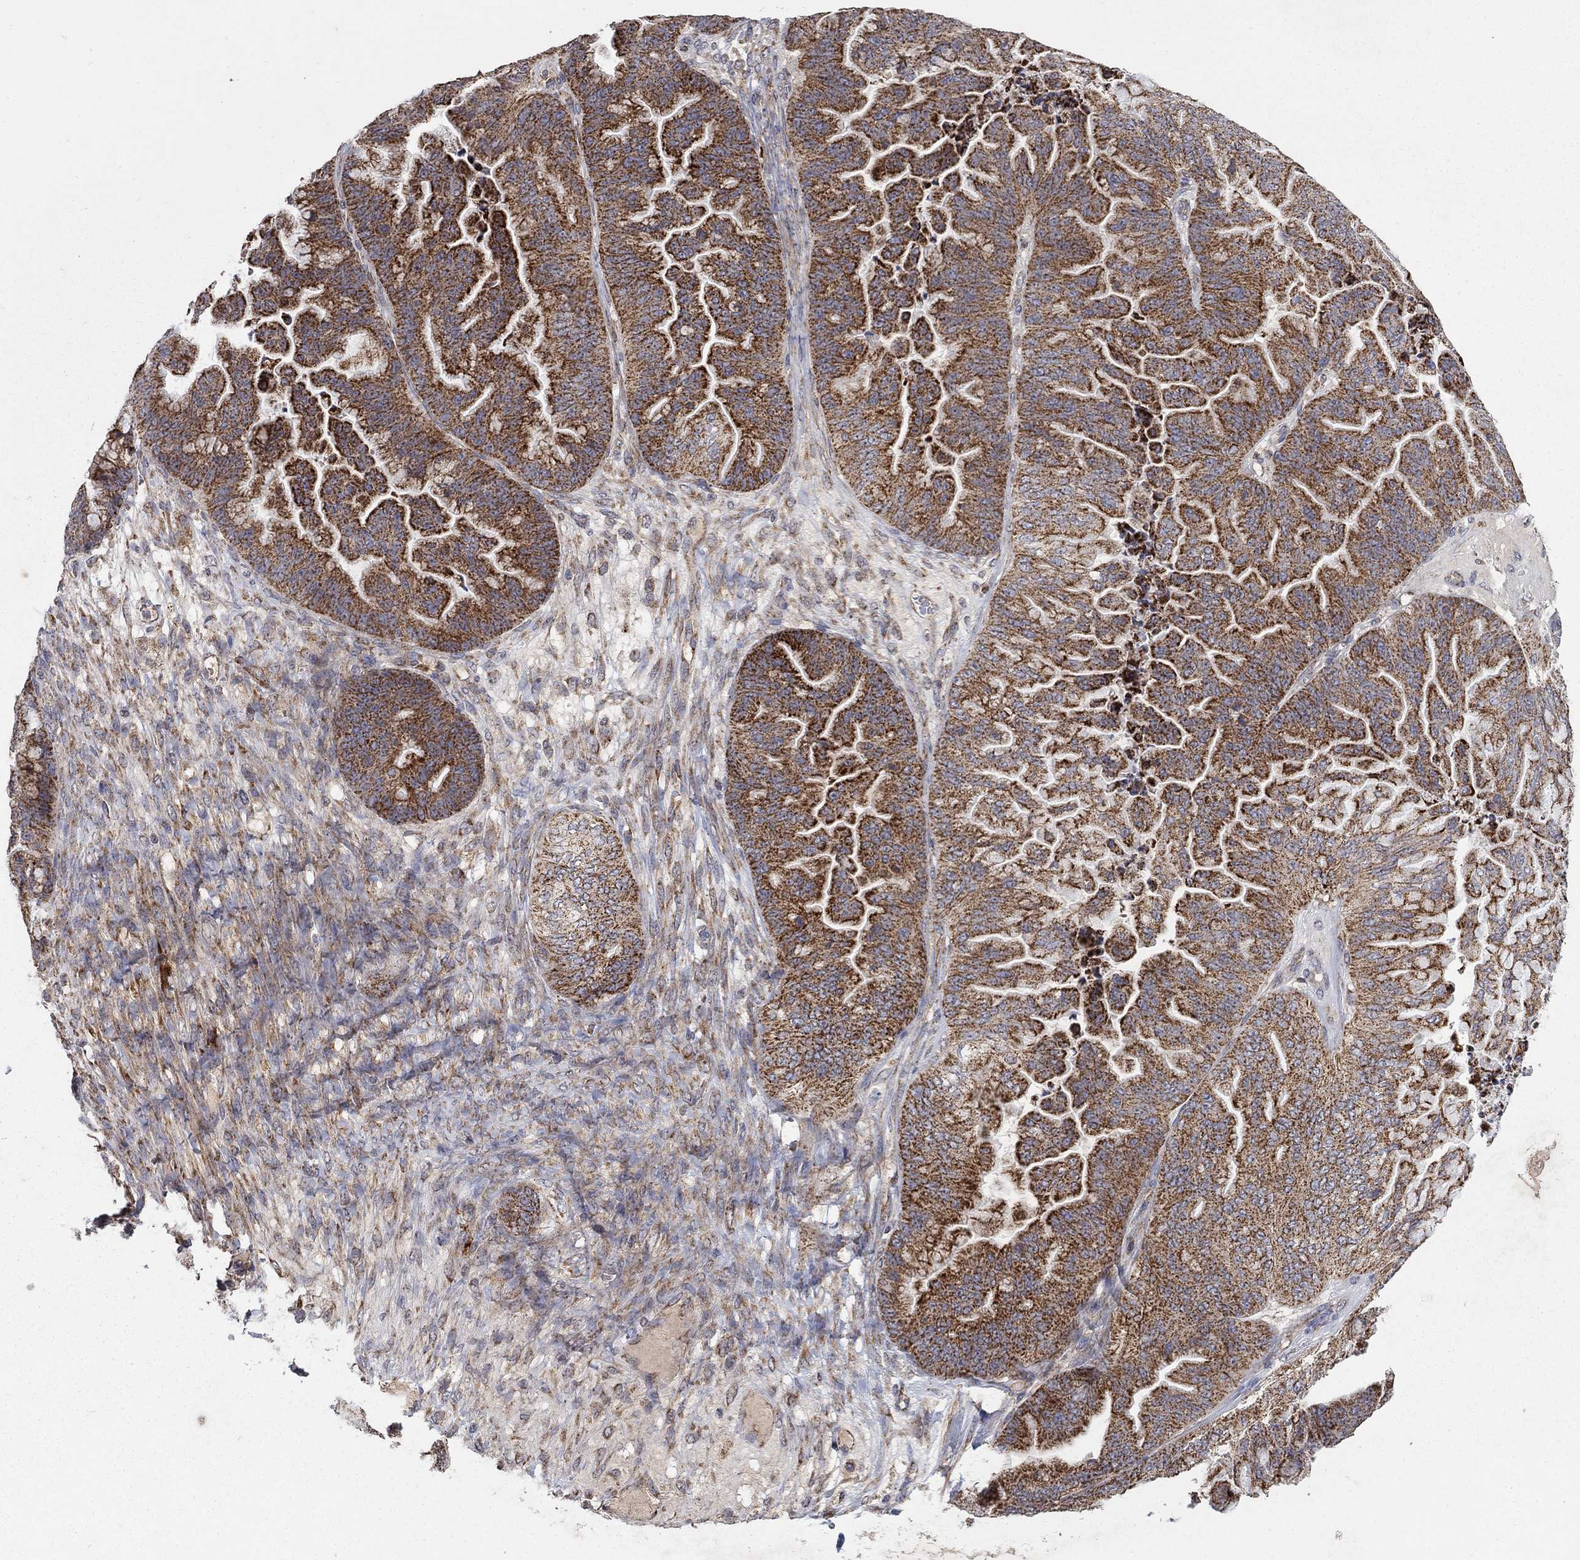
{"staining": {"intensity": "strong", "quantity": ">75%", "location": "cytoplasmic/membranous"}, "tissue": "ovarian cancer", "cell_type": "Tumor cells", "image_type": "cancer", "snomed": [{"axis": "morphology", "description": "Cystadenocarcinoma, mucinous, NOS"}, {"axis": "topography", "description": "Ovary"}], "caption": "Immunohistochemistry (IHC) image of neoplastic tissue: mucinous cystadenocarcinoma (ovarian) stained using immunohistochemistry (IHC) exhibits high levels of strong protein expression localized specifically in the cytoplasmic/membranous of tumor cells, appearing as a cytoplasmic/membranous brown color.", "gene": "GPSM1", "patient": {"sex": "female", "age": 67}}